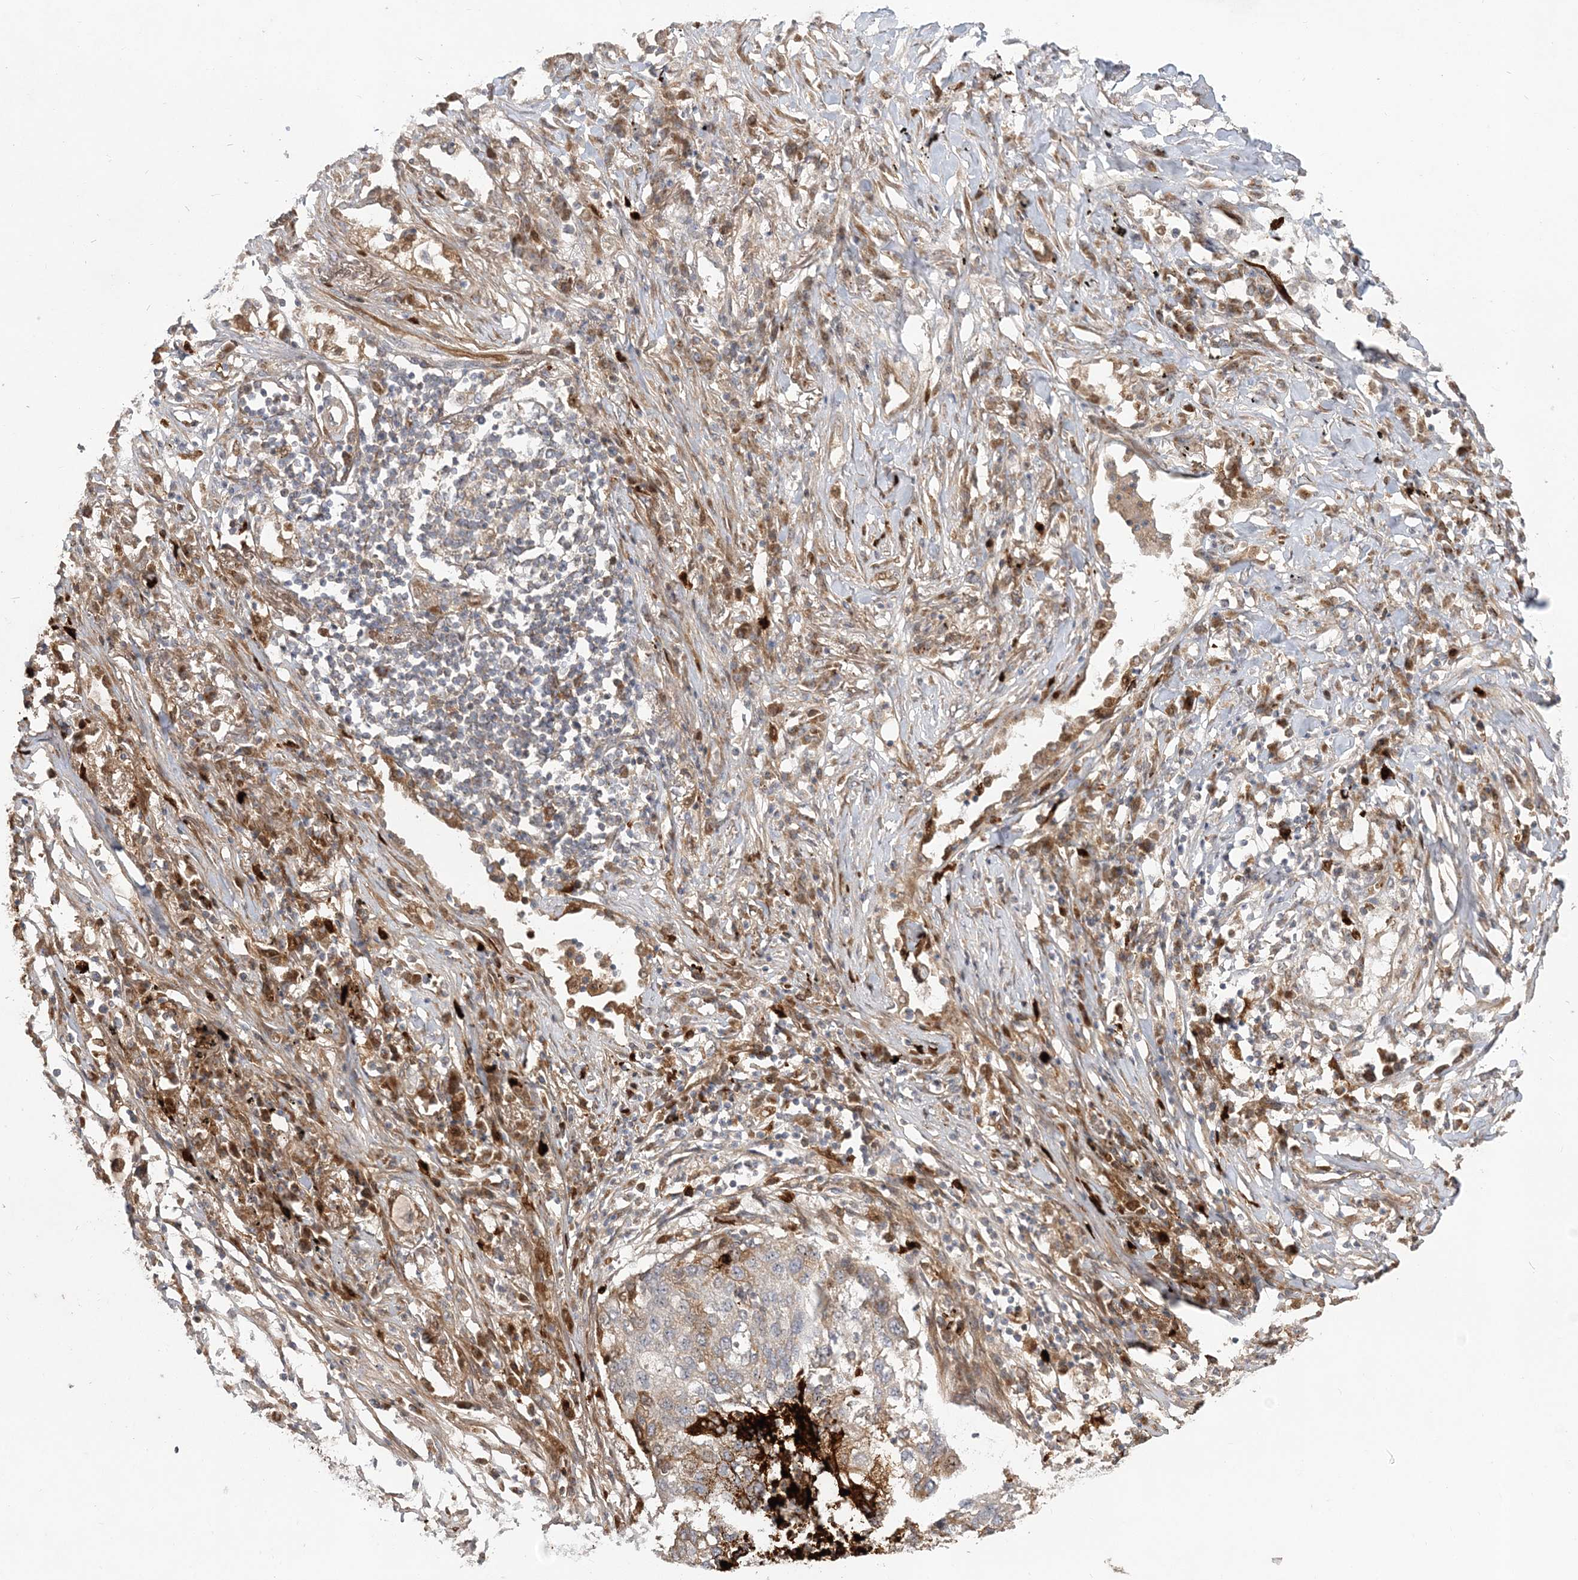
{"staining": {"intensity": "strong", "quantity": "<25%", "location": "cytoplasmic/membranous"}, "tissue": "lung cancer", "cell_type": "Tumor cells", "image_type": "cancer", "snomed": [{"axis": "morphology", "description": "Squamous cell carcinoma, NOS"}, {"axis": "topography", "description": "Lung"}], "caption": "Immunohistochemistry (IHC) staining of lung cancer, which reveals medium levels of strong cytoplasmic/membranous positivity in about <25% of tumor cells indicating strong cytoplasmic/membranous protein expression. The staining was performed using DAB (brown) for protein detection and nuclei were counterstained in hematoxylin (blue).", "gene": "RAB14", "patient": {"sex": "female", "age": 63}}